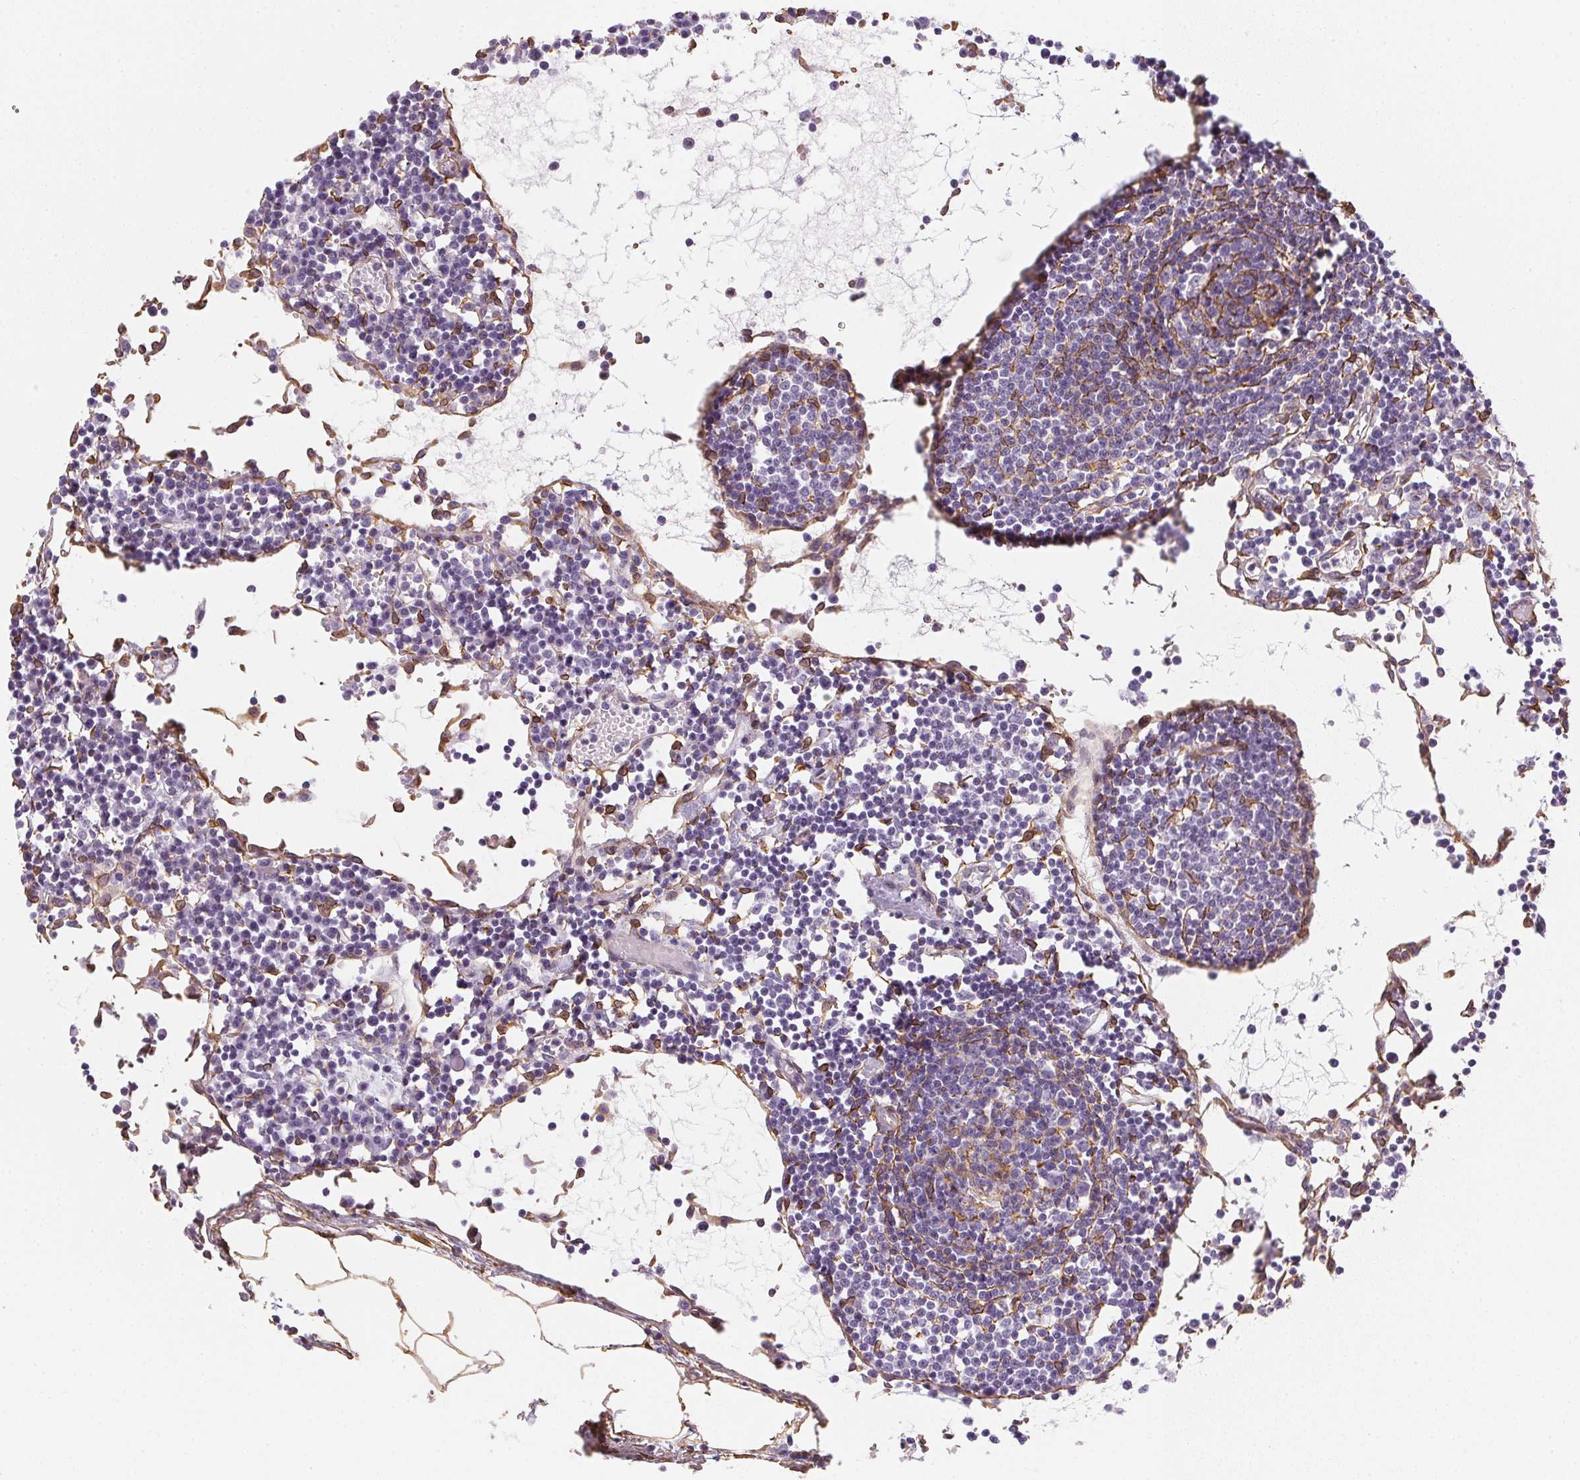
{"staining": {"intensity": "moderate", "quantity": "<25%", "location": "cytoplasmic/membranous"}, "tissue": "lymph node", "cell_type": "Germinal center cells", "image_type": "normal", "snomed": [{"axis": "morphology", "description": "Normal tissue, NOS"}, {"axis": "topography", "description": "Lymph node"}], "caption": "IHC image of benign human lymph node stained for a protein (brown), which shows low levels of moderate cytoplasmic/membranous positivity in about <25% of germinal center cells.", "gene": "RSBN1", "patient": {"sex": "female", "age": 78}}